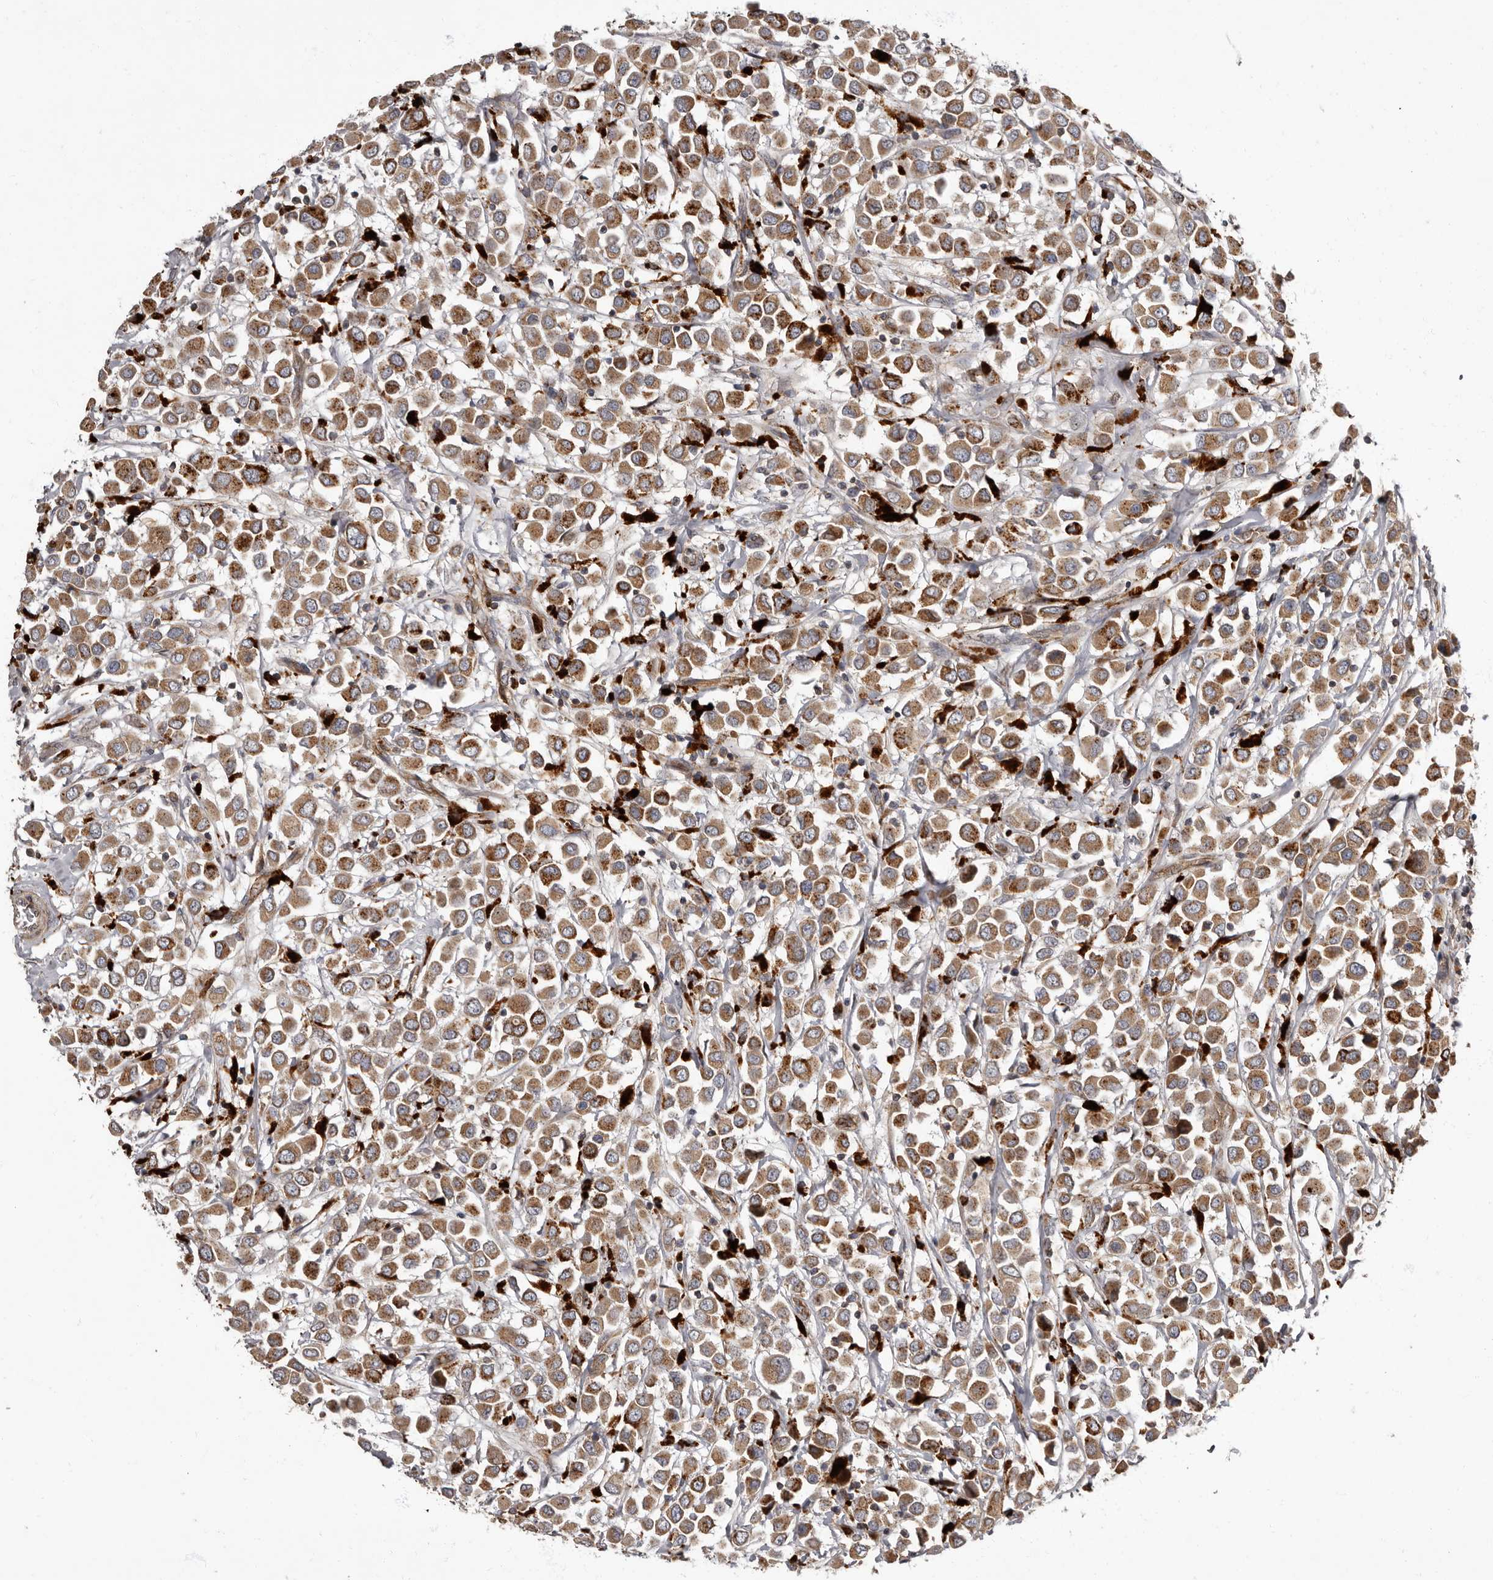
{"staining": {"intensity": "moderate", "quantity": ">75%", "location": "cytoplasmic/membranous"}, "tissue": "breast cancer", "cell_type": "Tumor cells", "image_type": "cancer", "snomed": [{"axis": "morphology", "description": "Duct carcinoma"}, {"axis": "topography", "description": "Breast"}], "caption": "The photomicrograph displays staining of invasive ductal carcinoma (breast), revealing moderate cytoplasmic/membranous protein positivity (brown color) within tumor cells.", "gene": "ADCY2", "patient": {"sex": "female", "age": 61}}